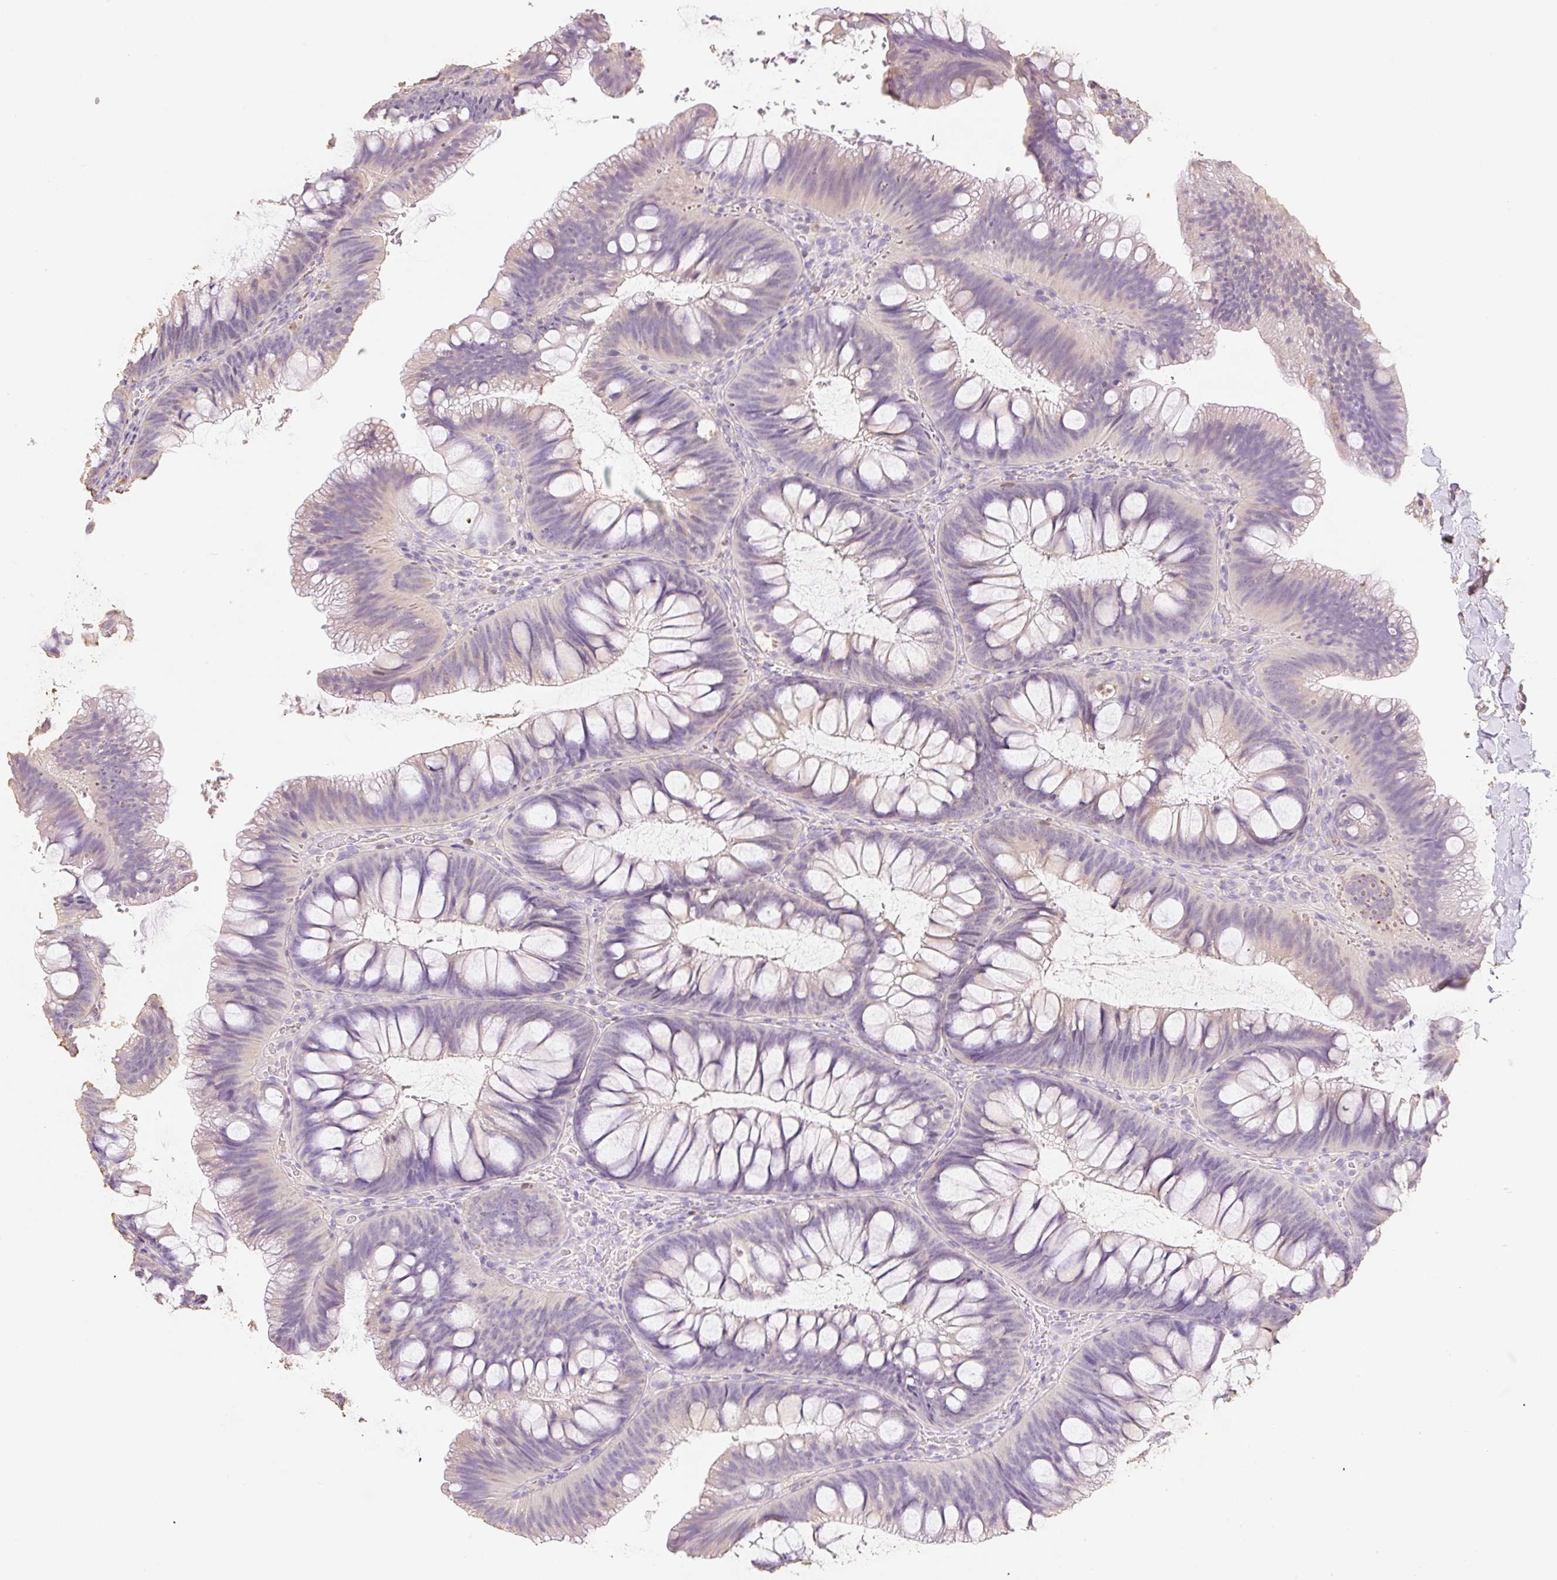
{"staining": {"intensity": "negative", "quantity": "none", "location": "none"}, "tissue": "colon", "cell_type": "Endothelial cells", "image_type": "normal", "snomed": [{"axis": "morphology", "description": "Normal tissue, NOS"}, {"axis": "morphology", "description": "Adenoma, NOS"}, {"axis": "topography", "description": "Soft tissue"}, {"axis": "topography", "description": "Colon"}], "caption": "Colon was stained to show a protein in brown. There is no significant expression in endothelial cells. (DAB immunohistochemistry (IHC) visualized using brightfield microscopy, high magnification).", "gene": "MBOAT7", "patient": {"sex": "male", "age": 47}}